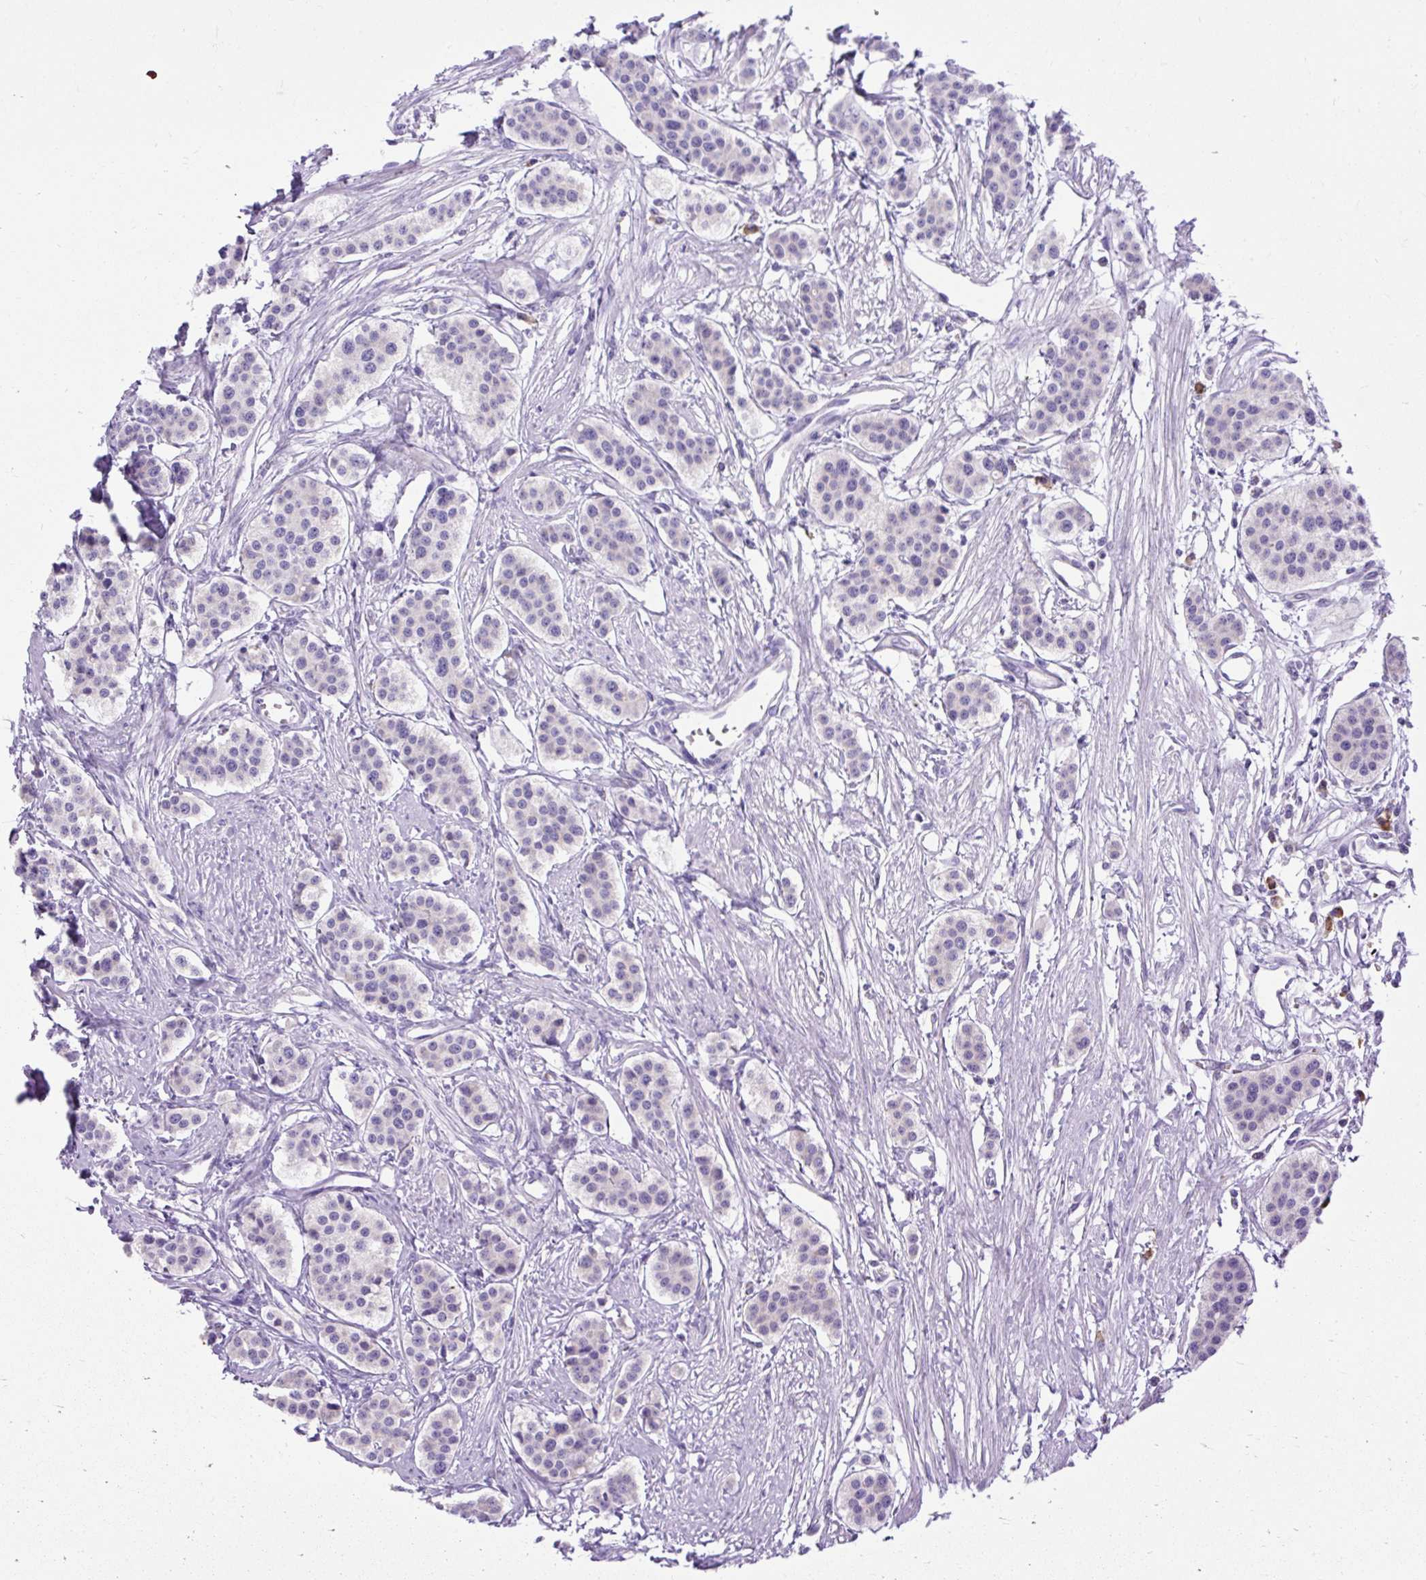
{"staining": {"intensity": "negative", "quantity": "none", "location": "none"}, "tissue": "carcinoid", "cell_type": "Tumor cells", "image_type": "cancer", "snomed": [{"axis": "morphology", "description": "Carcinoid, malignant, NOS"}, {"axis": "topography", "description": "Small intestine"}], "caption": "The micrograph displays no significant staining in tumor cells of malignant carcinoid. (DAB (3,3'-diaminobenzidine) IHC, high magnification).", "gene": "SYBU", "patient": {"sex": "male", "age": 60}}